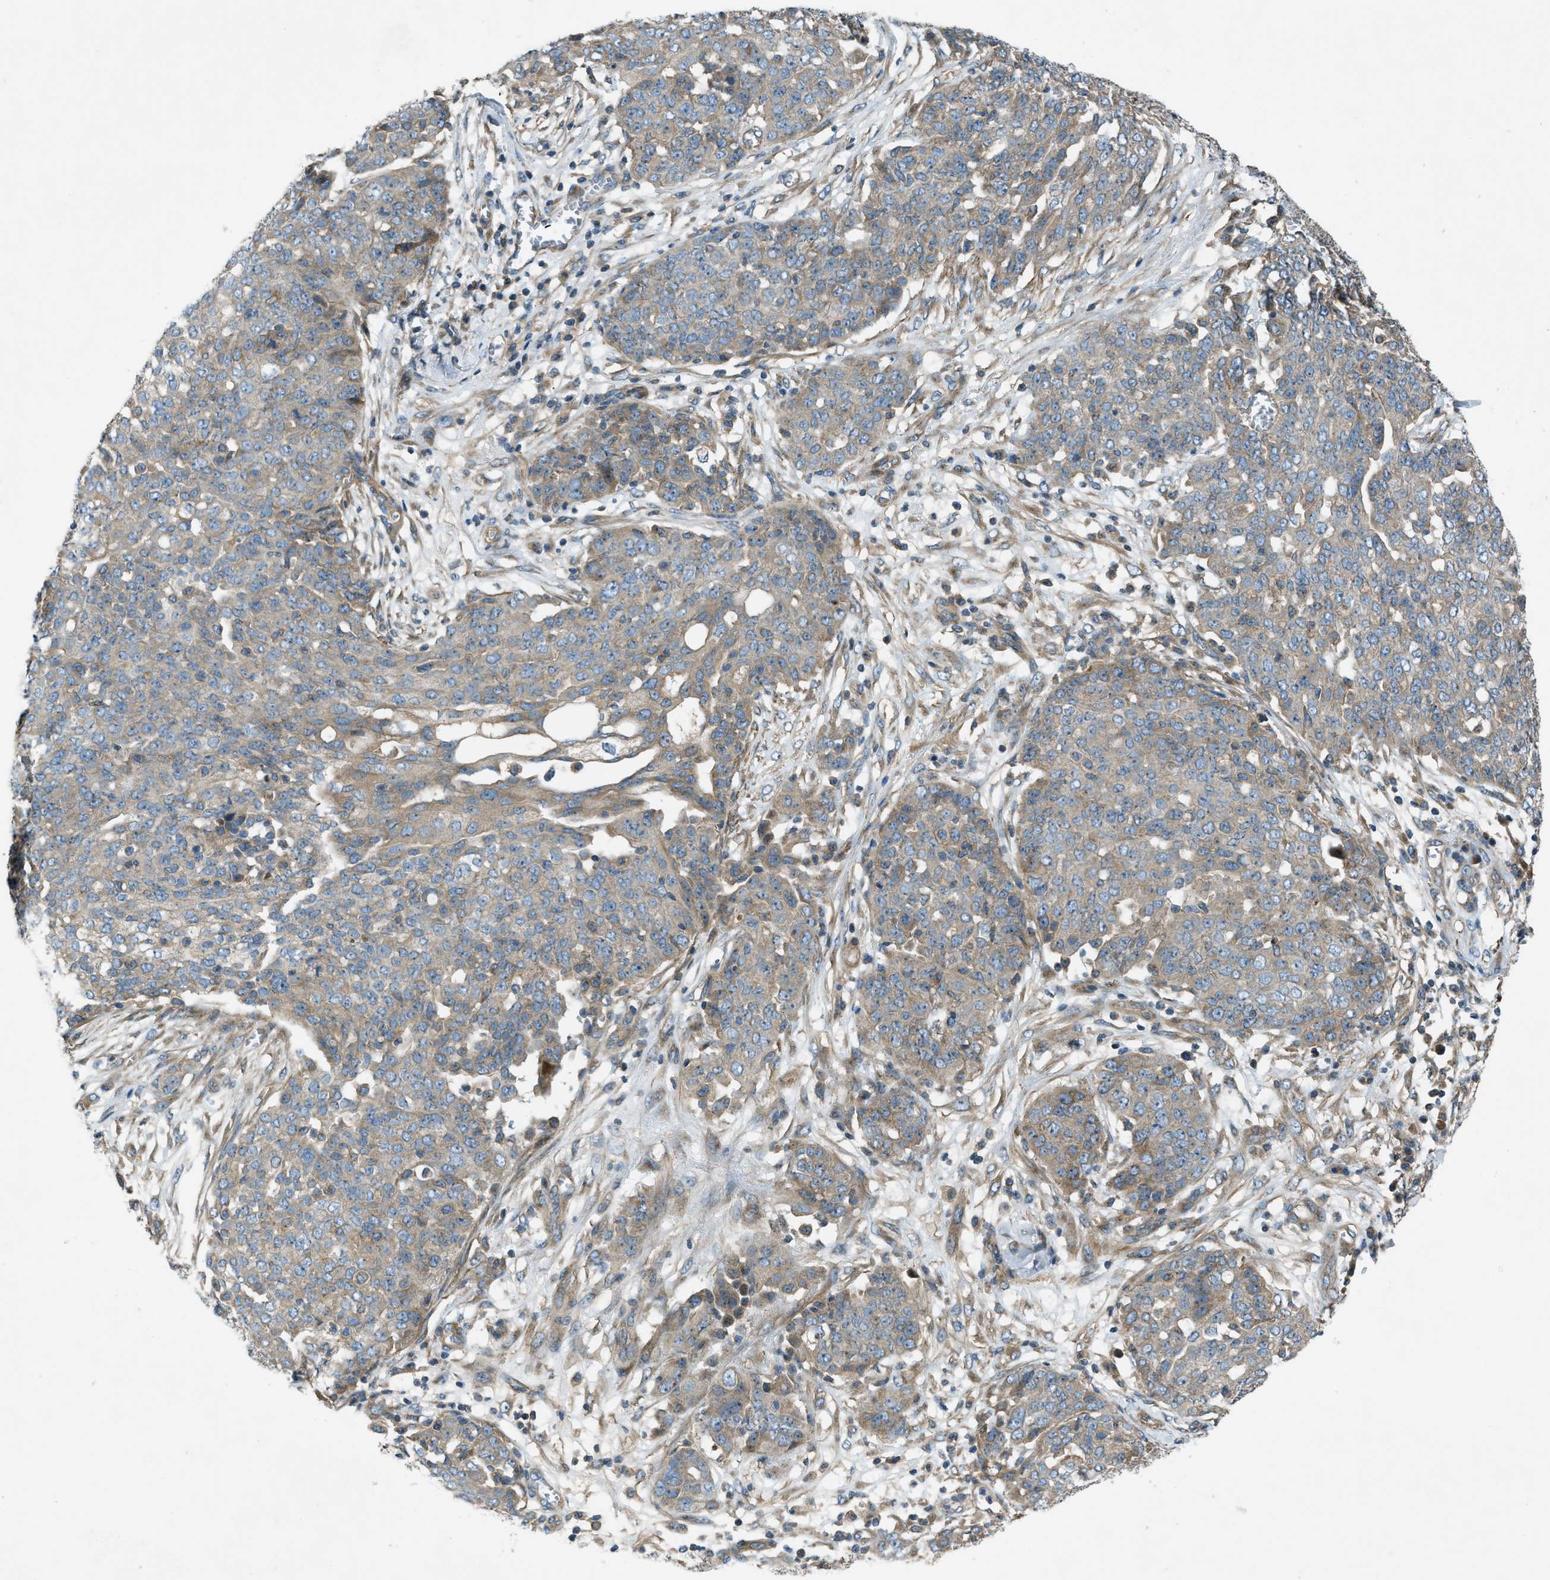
{"staining": {"intensity": "weak", "quantity": ">75%", "location": "cytoplasmic/membranous"}, "tissue": "ovarian cancer", "cell_type": "Tumor cells", "image_type": "cancer", "snomed": [{"axis": "morphology", "description": "Cystadenocarcinoma, serous, NOS"}, {"axis": "topography", "description": "Soft tissue"}, {"axis": "topography", "description": "Ovary"}], "caption": "Protein staining of serous cystadenocarcinoma (ovarian) tissue reveals weak cytoplasmic/membranous expression in approximately >75% of tumor cells.", "gene": "VEZT", "patient": {"sex": "female", "age": 57}}